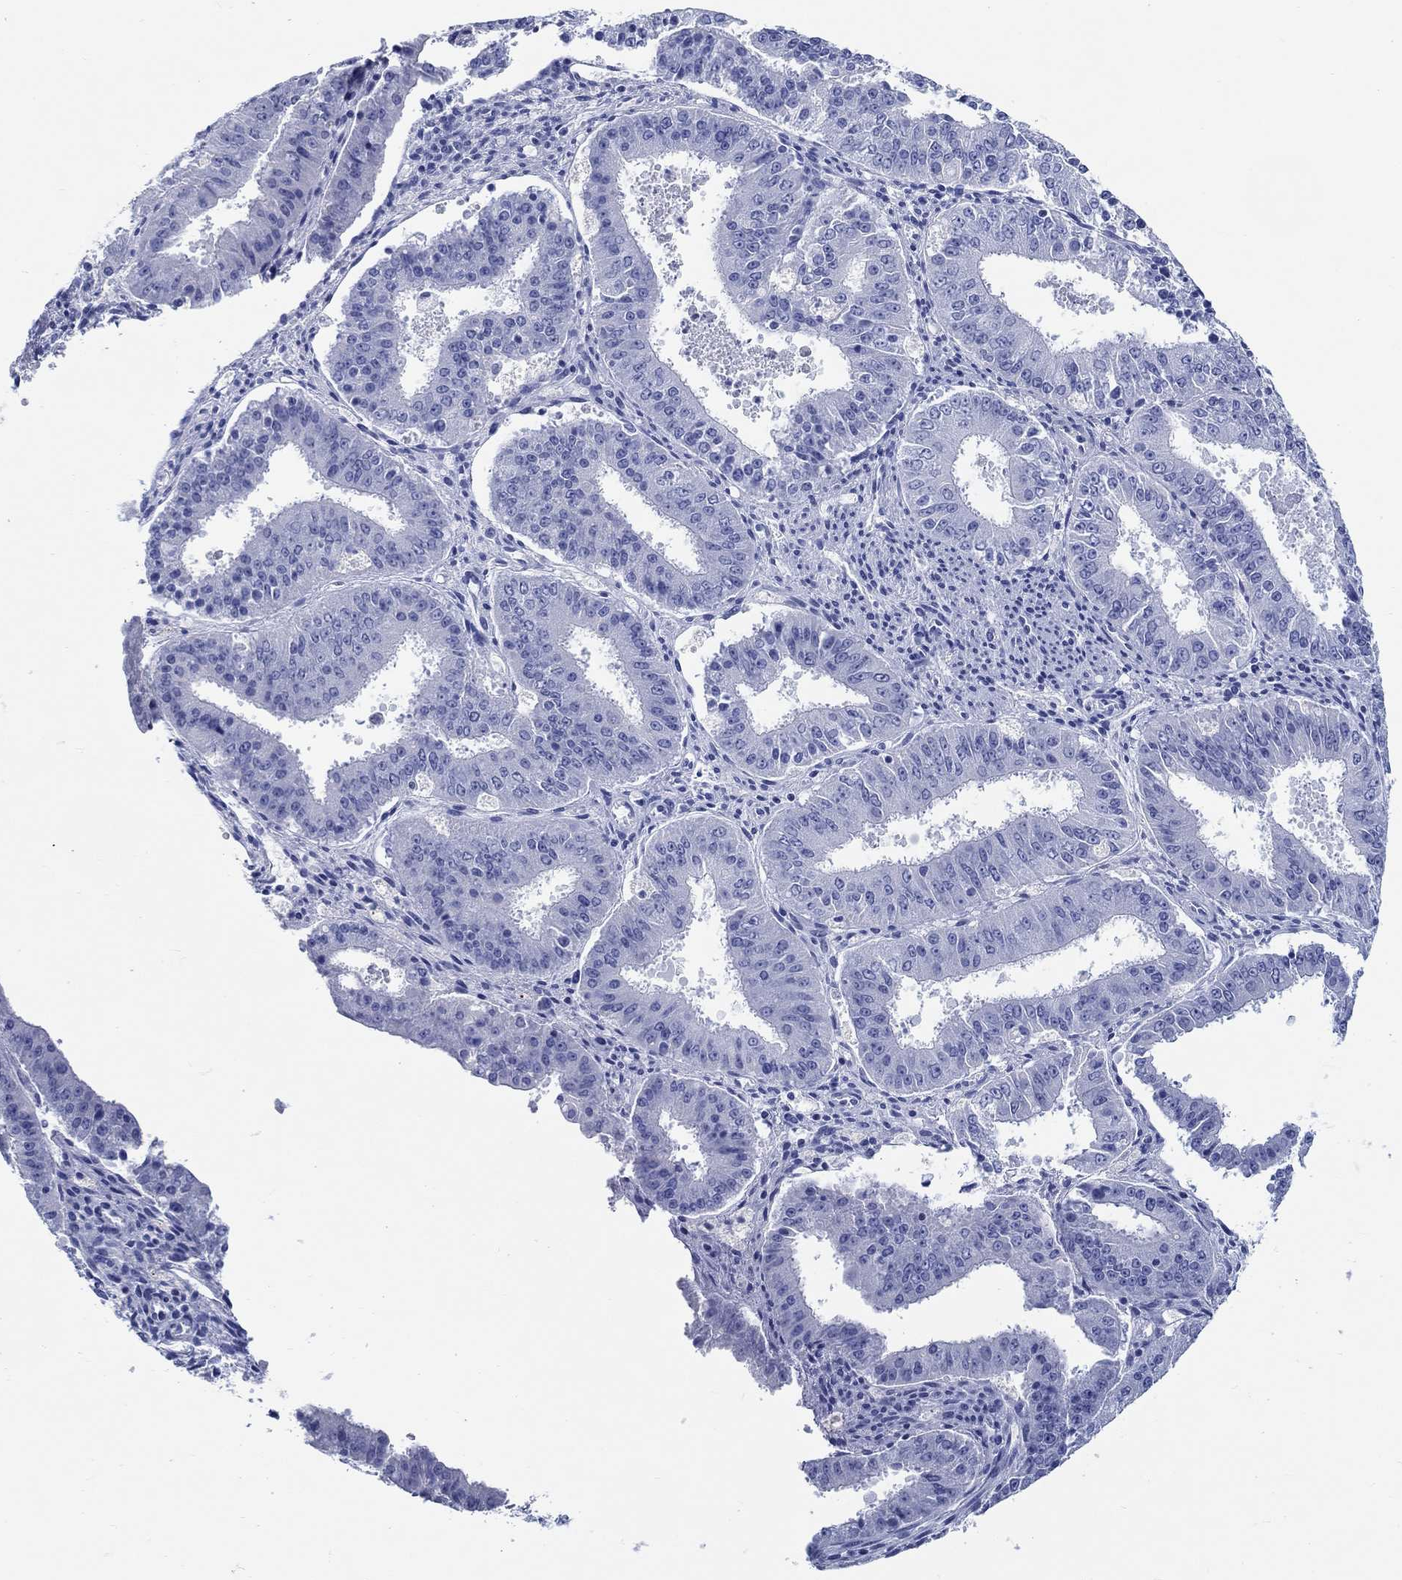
{"staining": {"intensity": "negative", "quantity": "none", "location": "none"}, "tissue": "ovarian cancer", "cell_type": "Tumor cells", "image_type": "cancer", "snomed": [{"axis": "morphology", "description": "Carcinoma, endometroid"}, {"axis": "topography", "description": "Ovary"}], "caption": "DAB (3,3'-diaminobenzidine) immunohistochemical staining of endometroid carcinoma (ovarian) demonstrates no significant expression in tumor cells. (DAB (3,3'-diaminobenzidine) immunohistochemistry (IHC) with hematoxylin counter stain).", "gene": "FBXO2", "patient": {"sex": "female", "age": 42}}